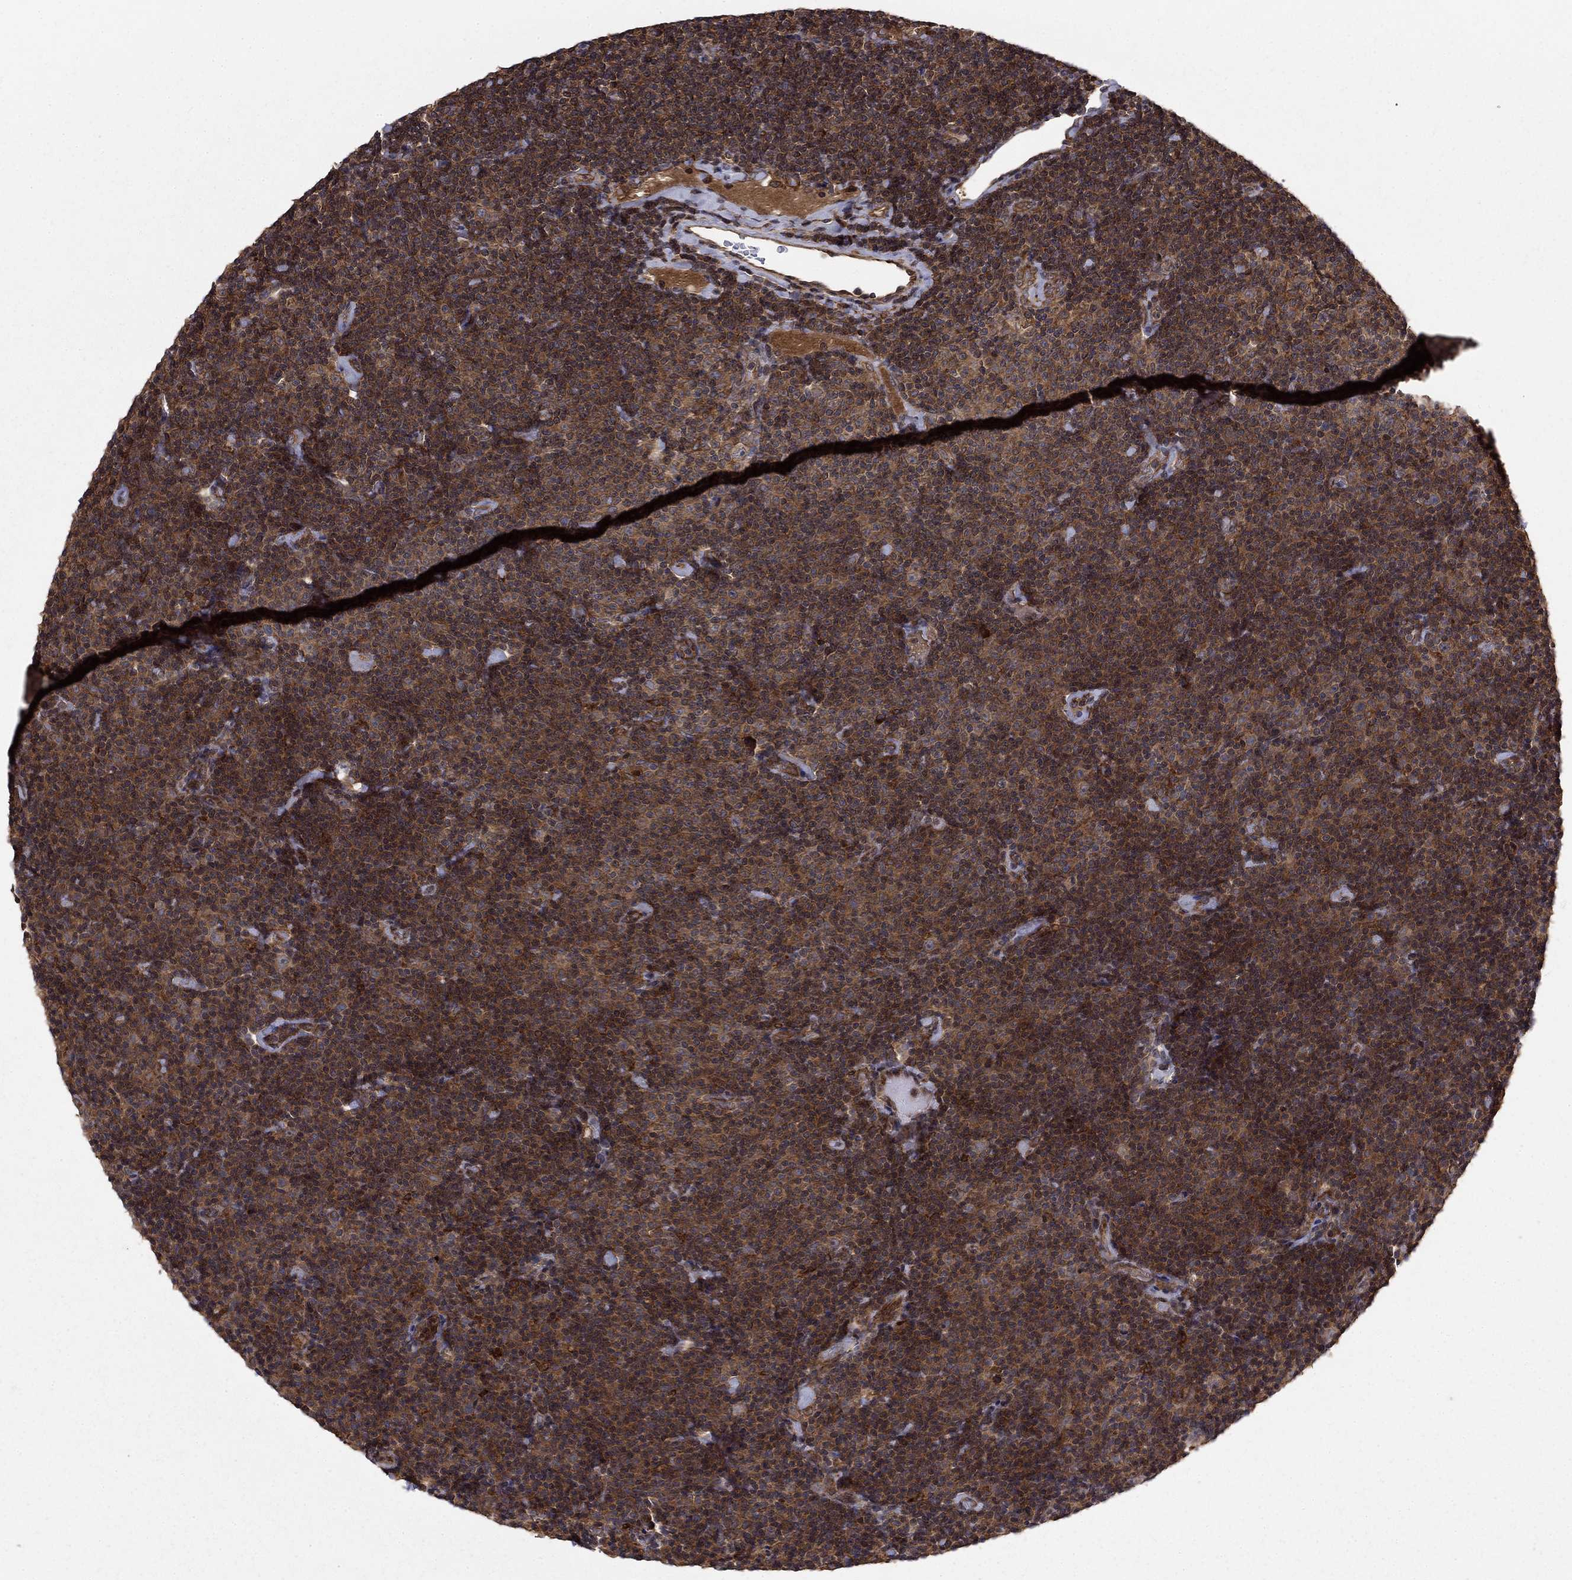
{"staining": {"intensity": "moderate", "quantity": ">75%", "location": "cytoplasmic/membranous"}, "tissue": "lymphoma", "cell_type": "Tumor cells", "image_type": "cancer", "snomed": [{"axis": "morphology", "description": "Malignant lymphoma, non-Hodgkin's type, Low grade"}, {"axis": "topography", "description": "Lymph node"}], "caption": "A brown stain labels moderate cytoplasmic/membranous expression of a protein in malignant lymphoma, non-Hodgkin's type (low-grade) tumor cells. Nuclei are stained in blue.", "gene": "BABAM2", "patient": {"sex": "male", "age": 81}}